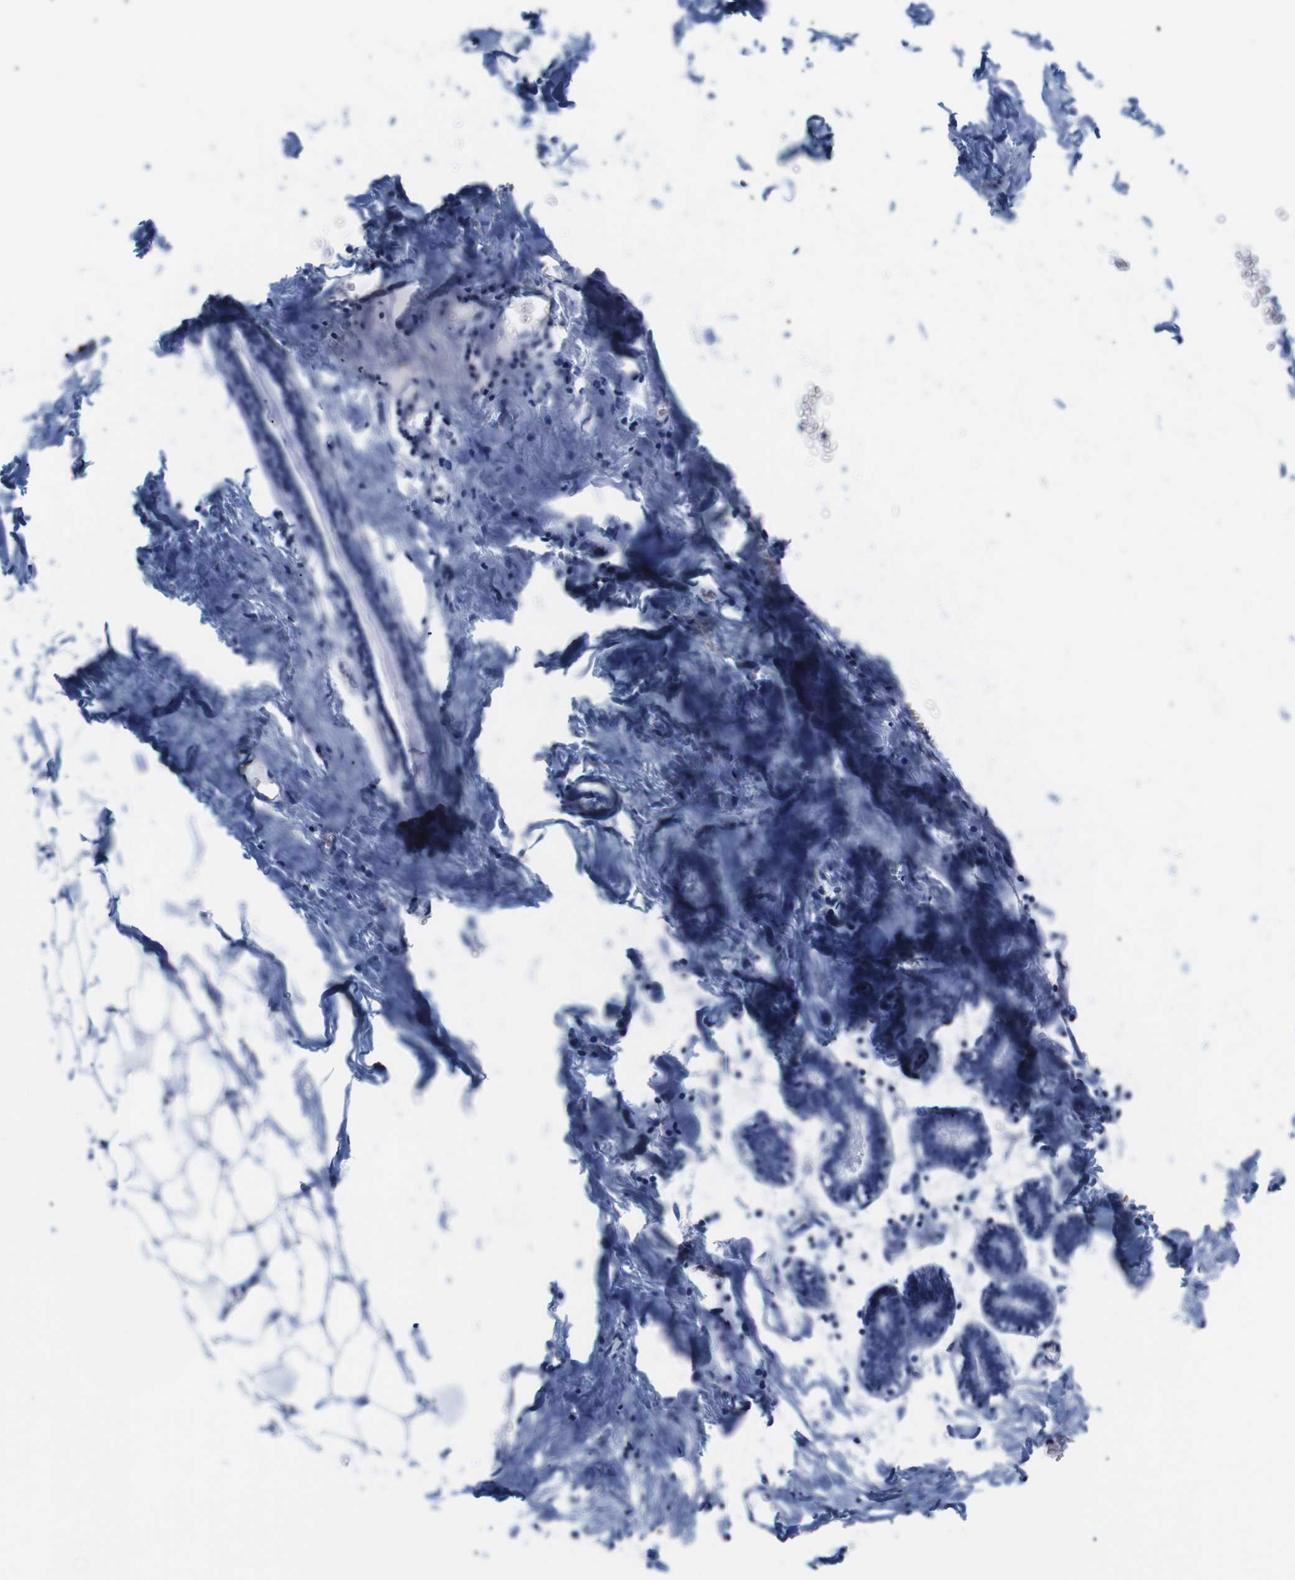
{"staining": {"intensity": "negative", "quantity": "none", "location": "none"}, "tissue": "breast", "cell_type": "Adipocytes", "image_type": "normal", "snomed": [{"axis": "morphology", "description": "Normal tissue, NOS"}, {"axis": "topography", "description": "Breast"}], "caption": "An IHC photomicrograph of benign breast is shown. There is no staining in adipocytes of breast. The staining was performed using DAB to visualize the protein expression in brown, while the nuclei were stained in blue with hematoxylin (Magnification: 20x).", "gene": "LRRC55", "patient": {"sex": "female", "age": 27}}